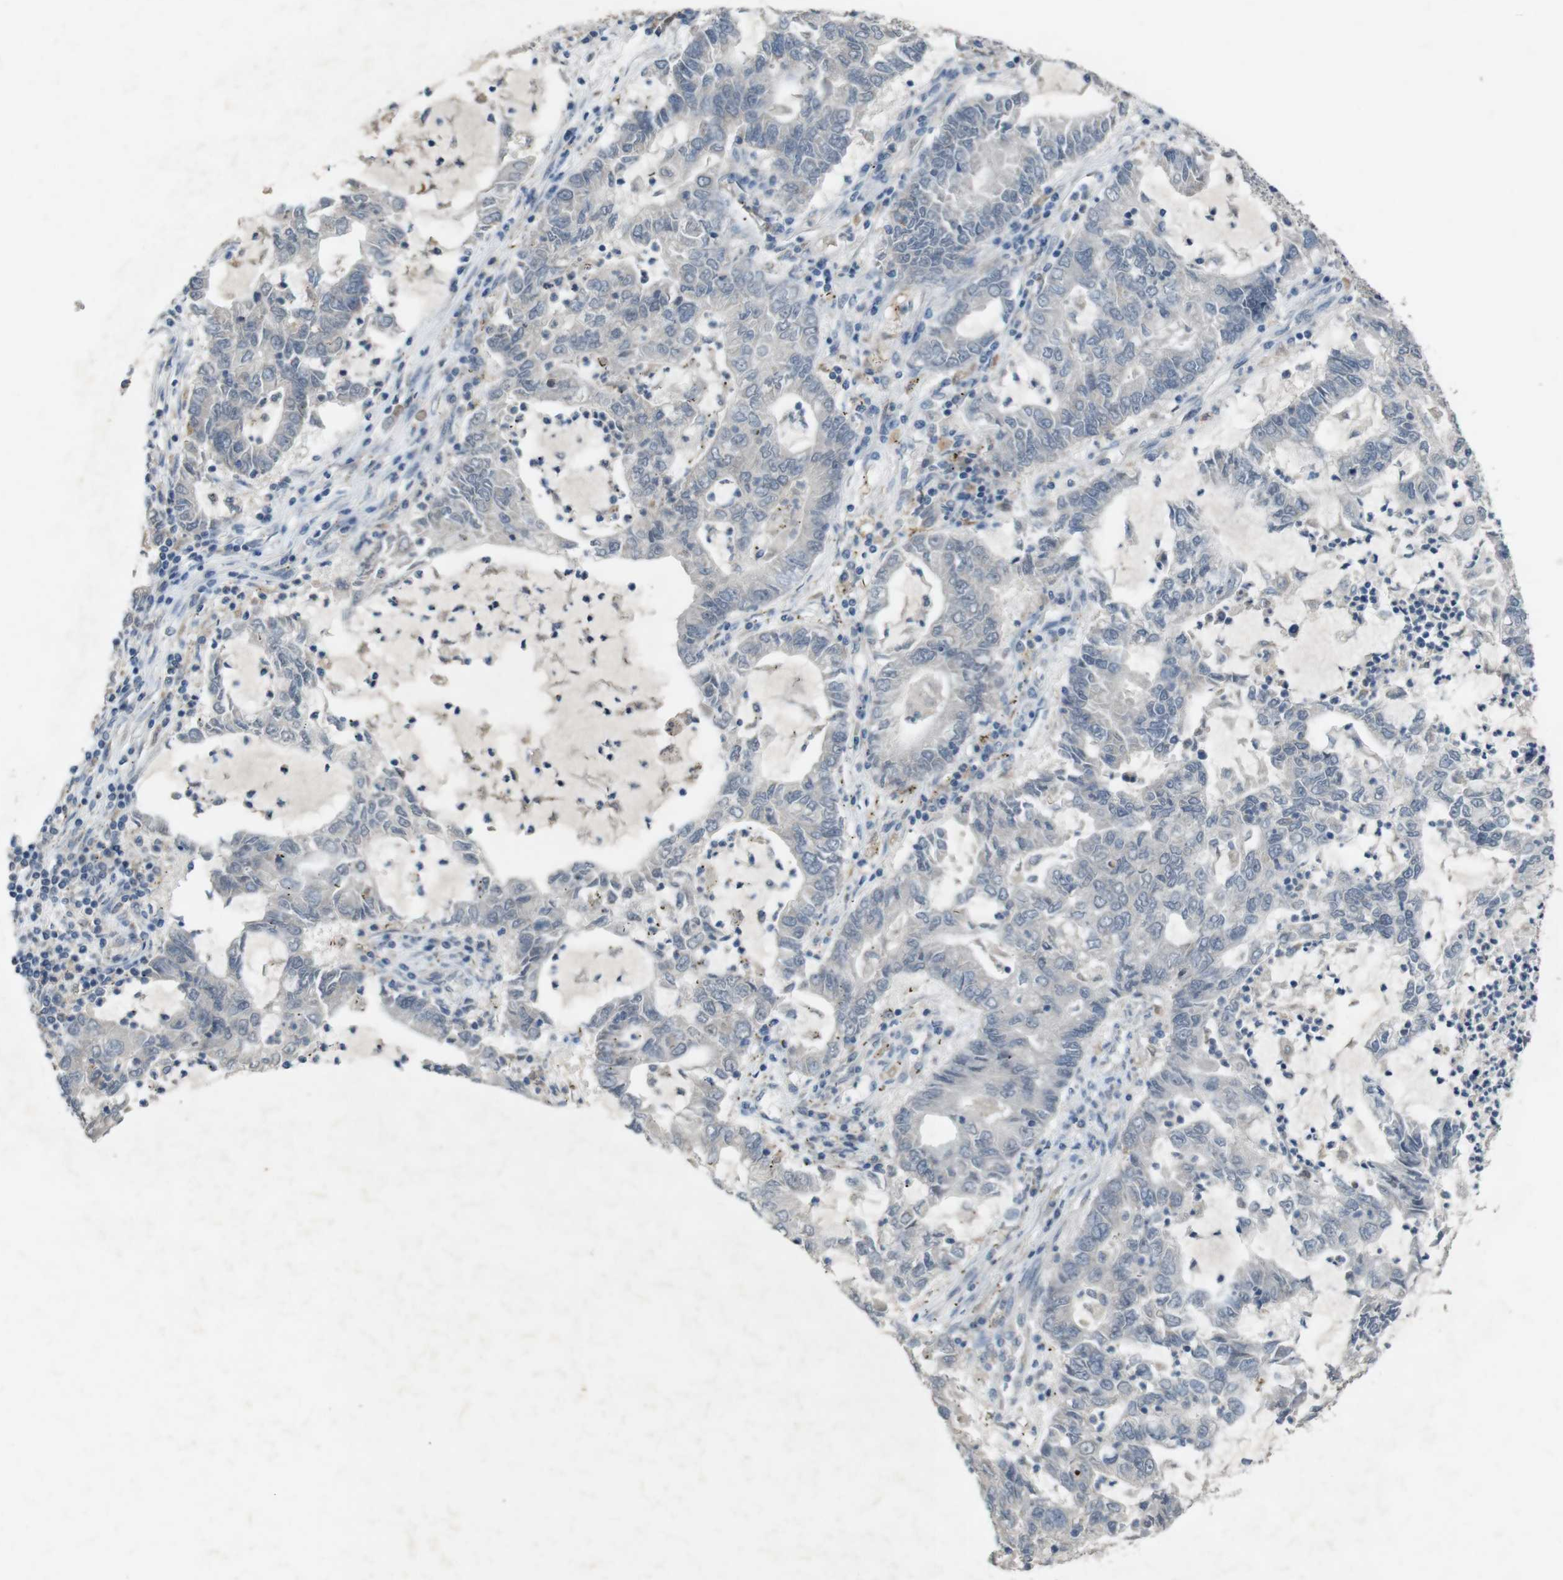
{"staining": {"intensity": "negative", "quantity": "none", "location": "none"}, "tissue": "lung cancer", "cell_type": "Tumor cells", "image_type": "cancer", "snomed": [{"axis": "morphology", "description": "Adenocarcinoma, NOS"}, {"axis": "topography", "description": "Lung"}], "caption": "Immunohistochemical staining of lung adenocarcinoma displays no significant expression in tumor cells. (DAB immunohistochemistry with hematoxylin counter stain).", "gene": "MOGAT3", "patient": {"sex": "female", "age": 51}}